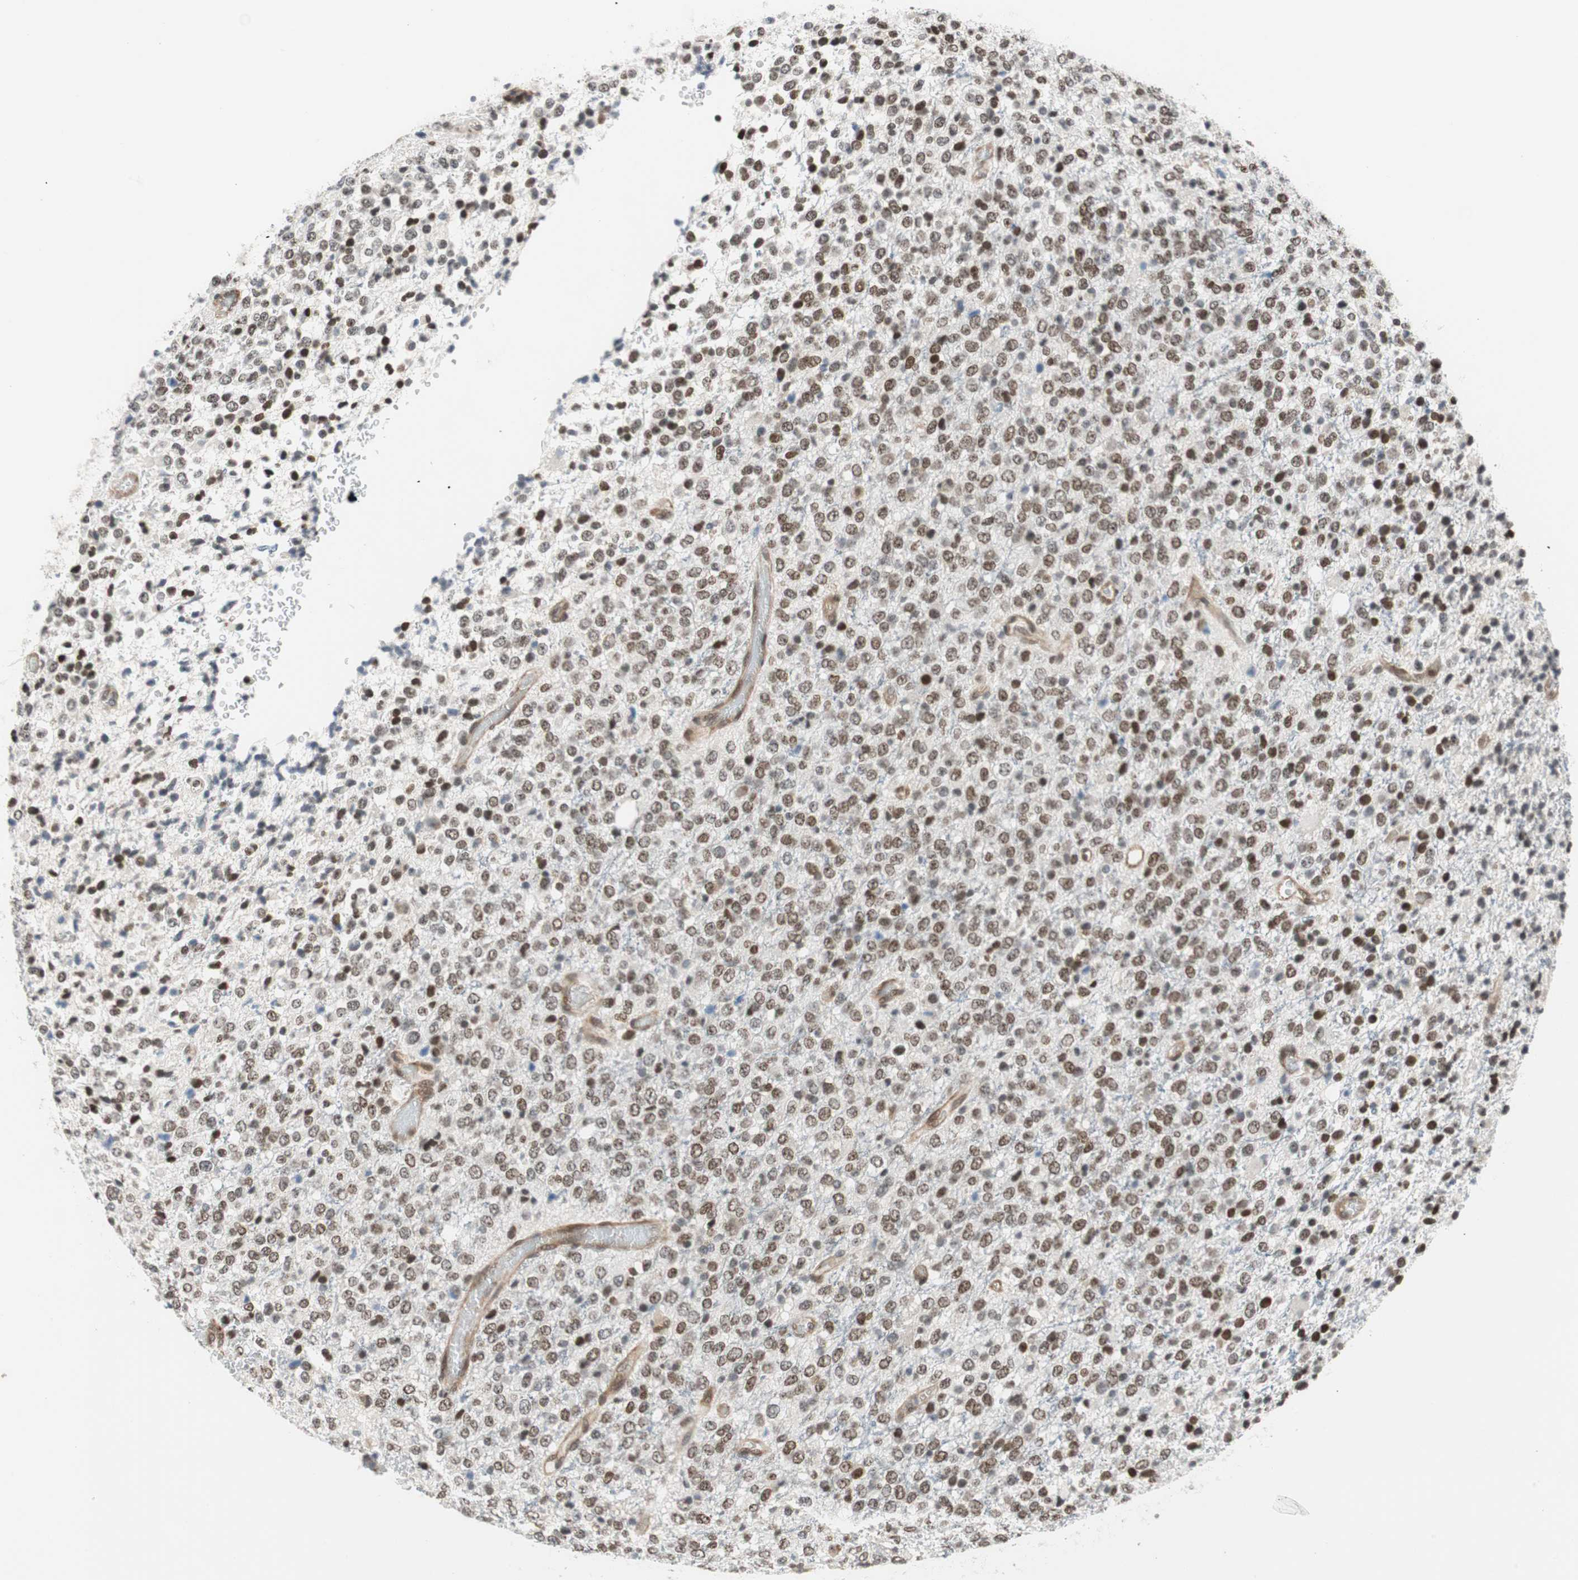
{"staining": {"intensity": "strong", "quantity": ">75%", "location": "nuclear"}, "tissue": "glioma", "cell_type": "Tumor cells", "image_type": "cancer", "snomed": [{"axis": "morphology", "description": "Glioma, malignant, High grade"}, {"axis": "topography", "description": "pancreas cauda"}], "caption": "Immunohistochemistry image of malignant high-grade glioma stained for a protein (brown), which demonstrates high levels of strong nuclear staining in approximately >75% of tumor cells.", "gene": "ZNF512B", "patient": {"sex": "male", "age": 60}}